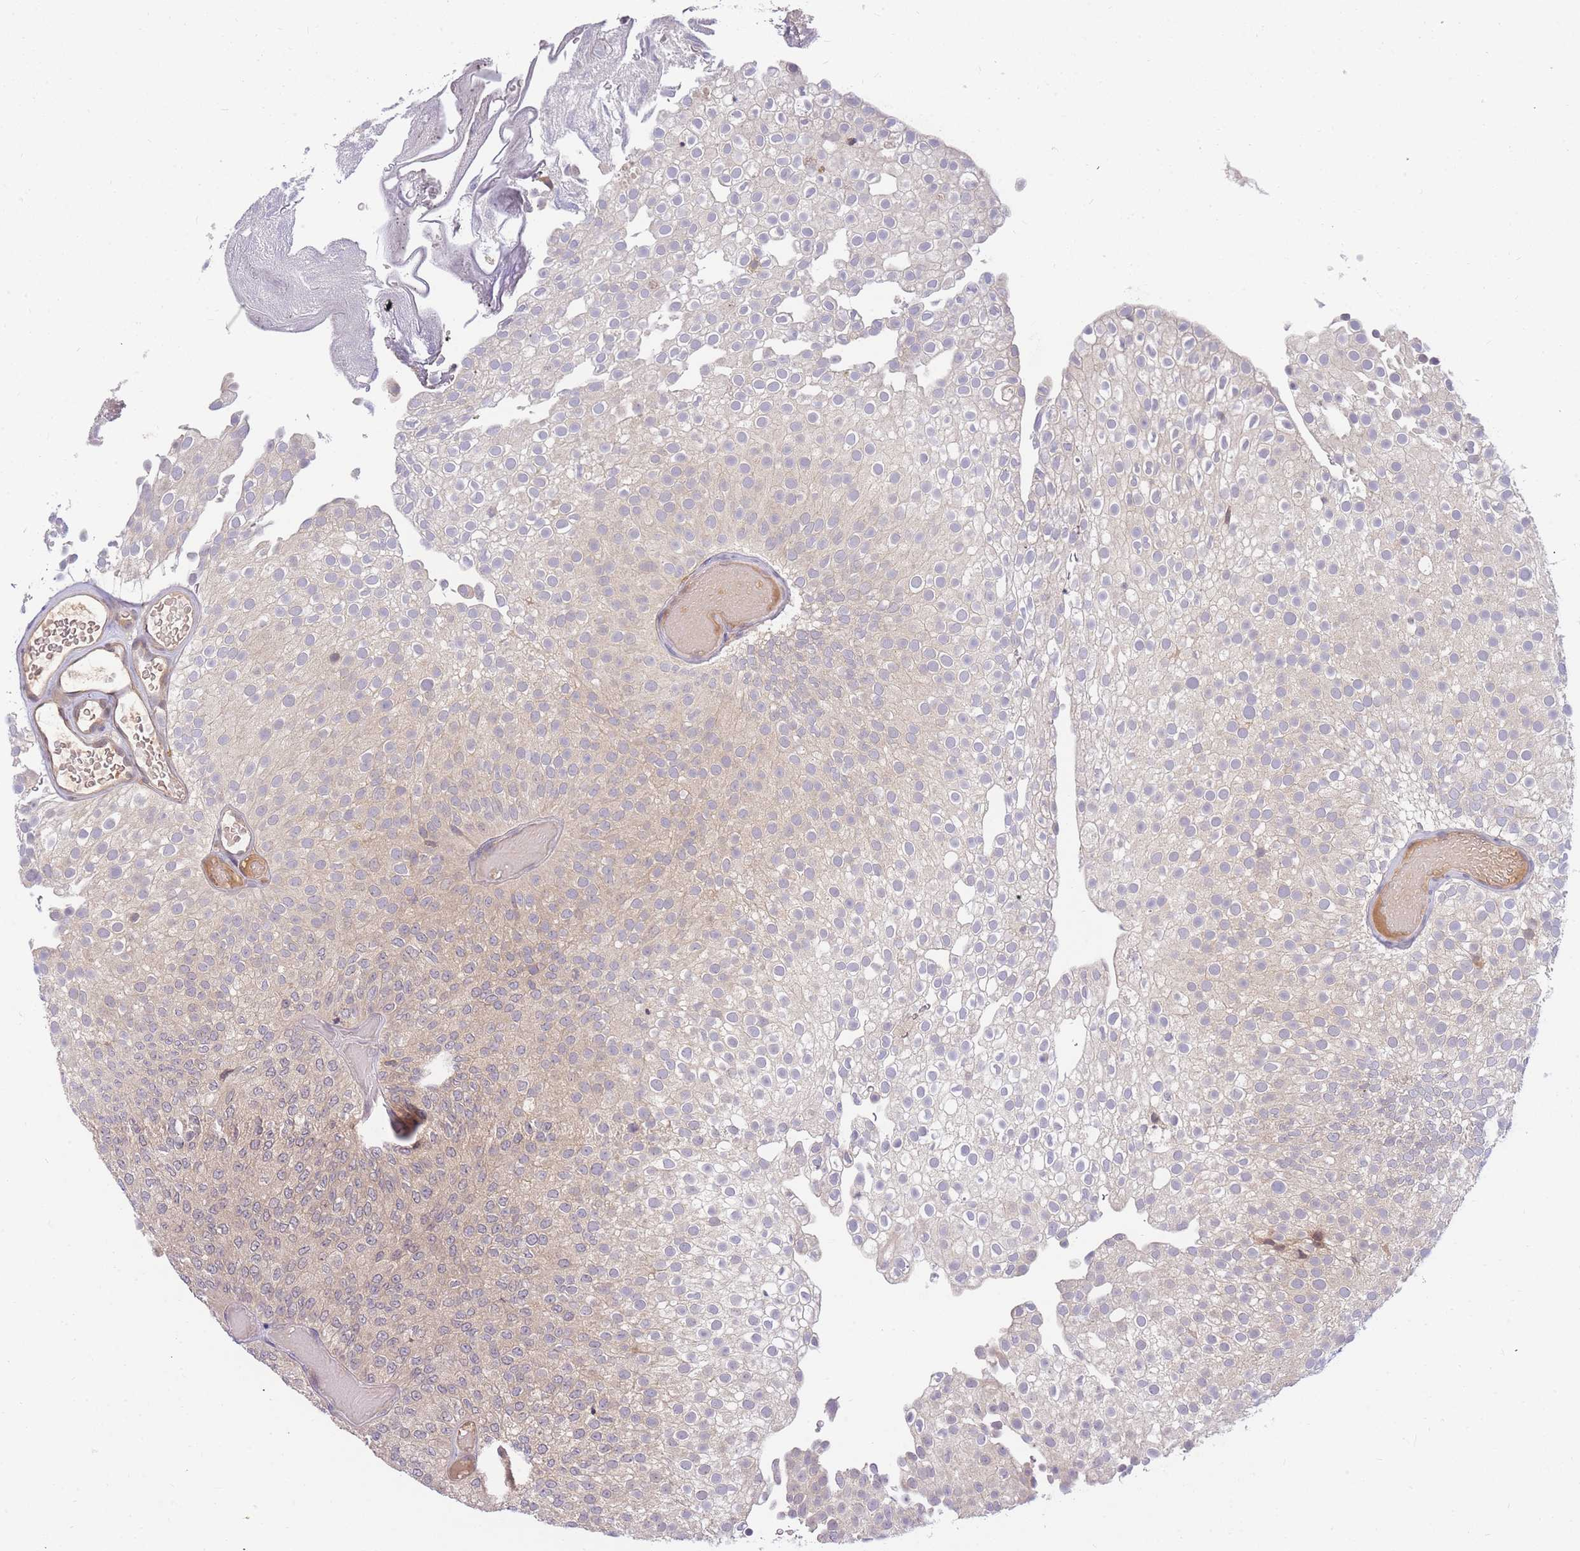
{"staining": {"intensity": "weak", "quantity": "<25%", "location": "cytoplasmic/membranous"}, "tissue": "urothelial cancer", "cell_type": "Tumor cells", "image_type": "cancer", "snomed": [{"axis": "morphology", "description": "Urothelial carcinoma, Low grade"}, {"axis": "topography", "description": "Urinary bladder"}], "caption": "High power microscopy photomicrograph of an IHC micrograph of urothelial cancer, revealing no significant positivity in tumor cells.", "gene": "ZNF577", "patient": {"sex": "male", "age": 78}}